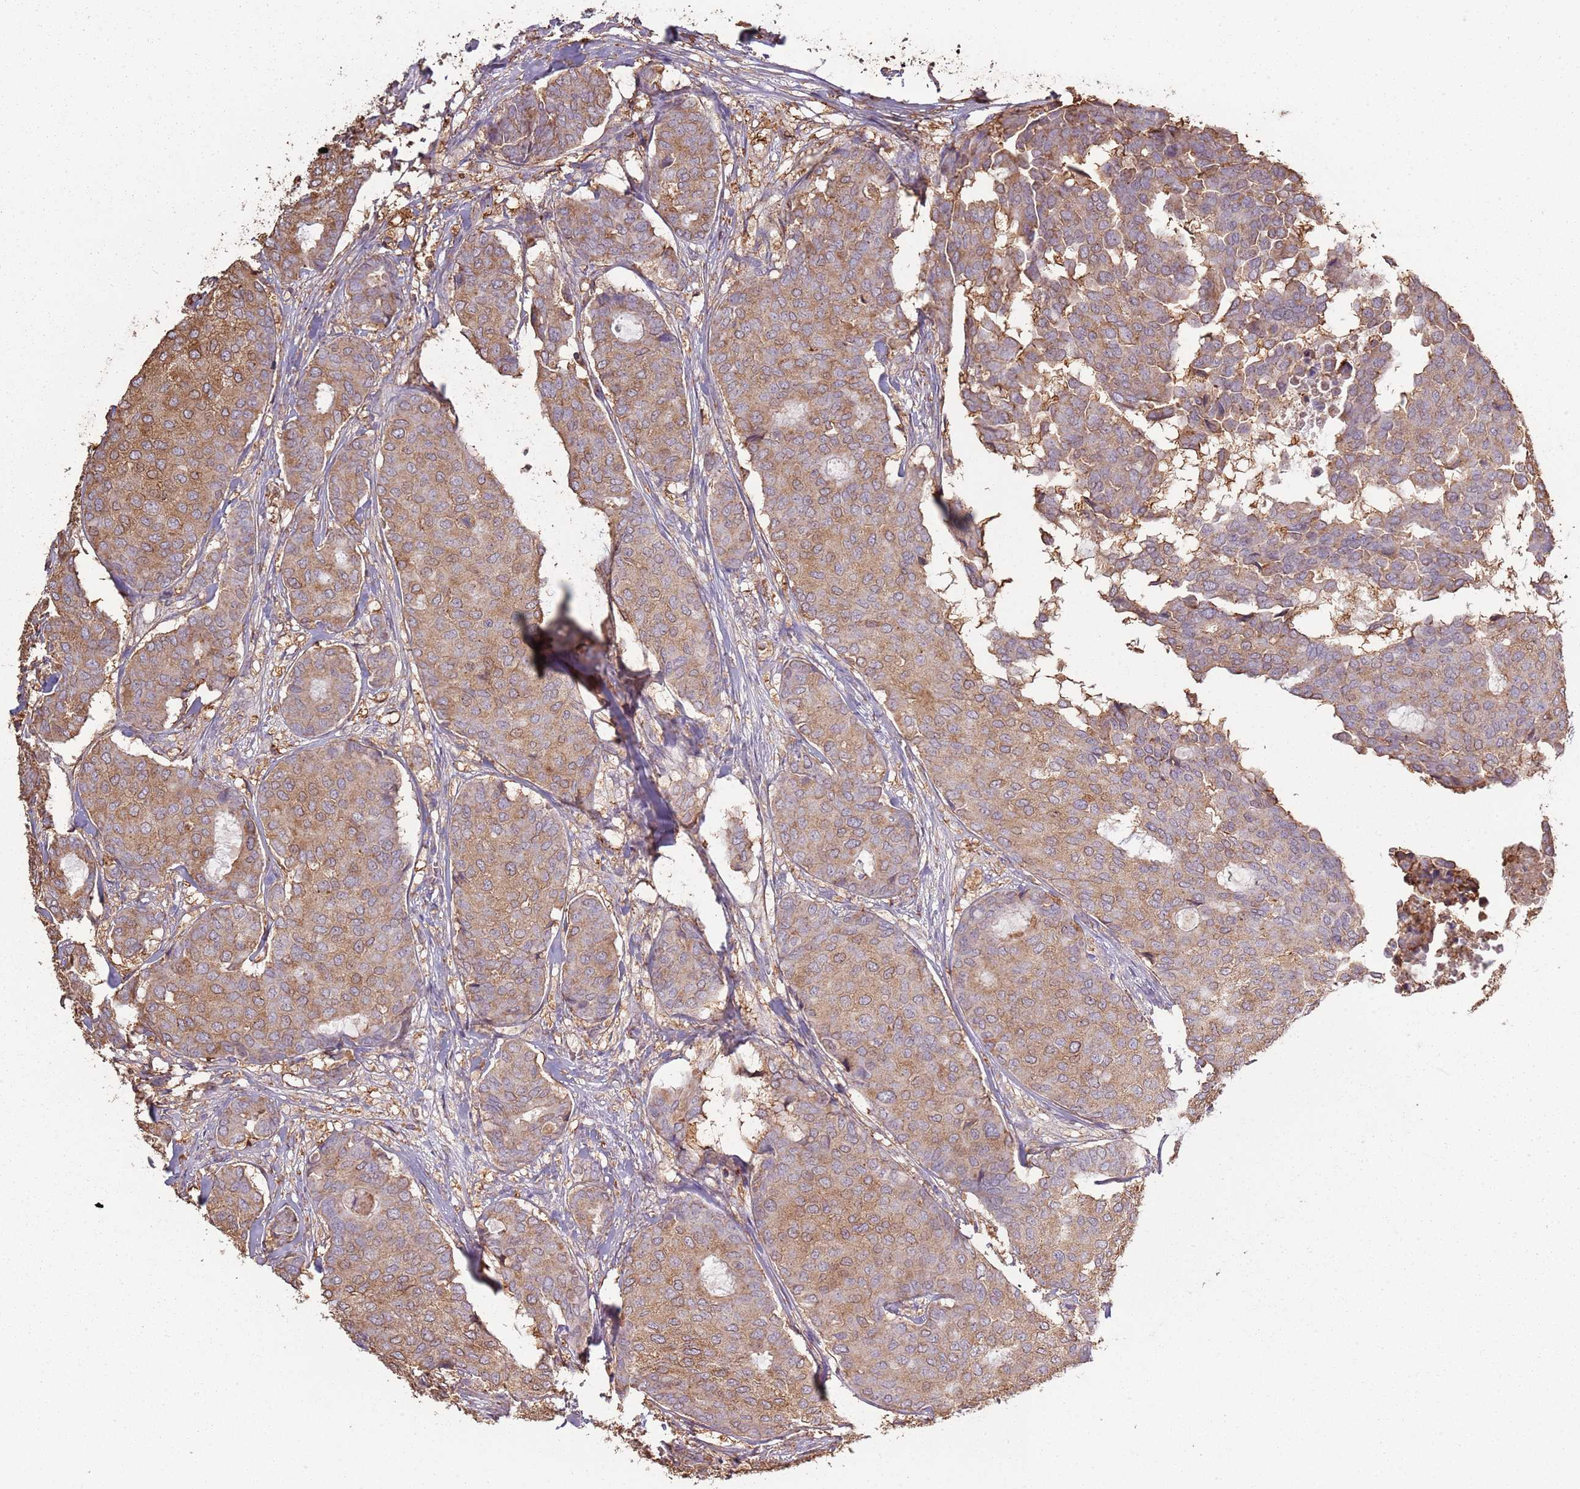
{"staining": {"intensity": "moderate", "quantity": ">75%", "location": "cytoplasmic/membranous"}, "tissue": "breast cancer", "cell_type": "Tumor cells", "image_type": "cancer", "snomed": [{"axis": "morphology", "description": "Duct carcinoma"}, {"axis": "topography", "description": "Breast"}], "caption": "A medium amount of moderate cytoplasmic/membranous positivity is present in about >75% of tumor cells in breast cancer (intraductal carcinoma) tissue. (IHC, brightfield microscopy, high magnification).", "gene": "ATOSB", "patient": {"sex": "female", "age": 75}}